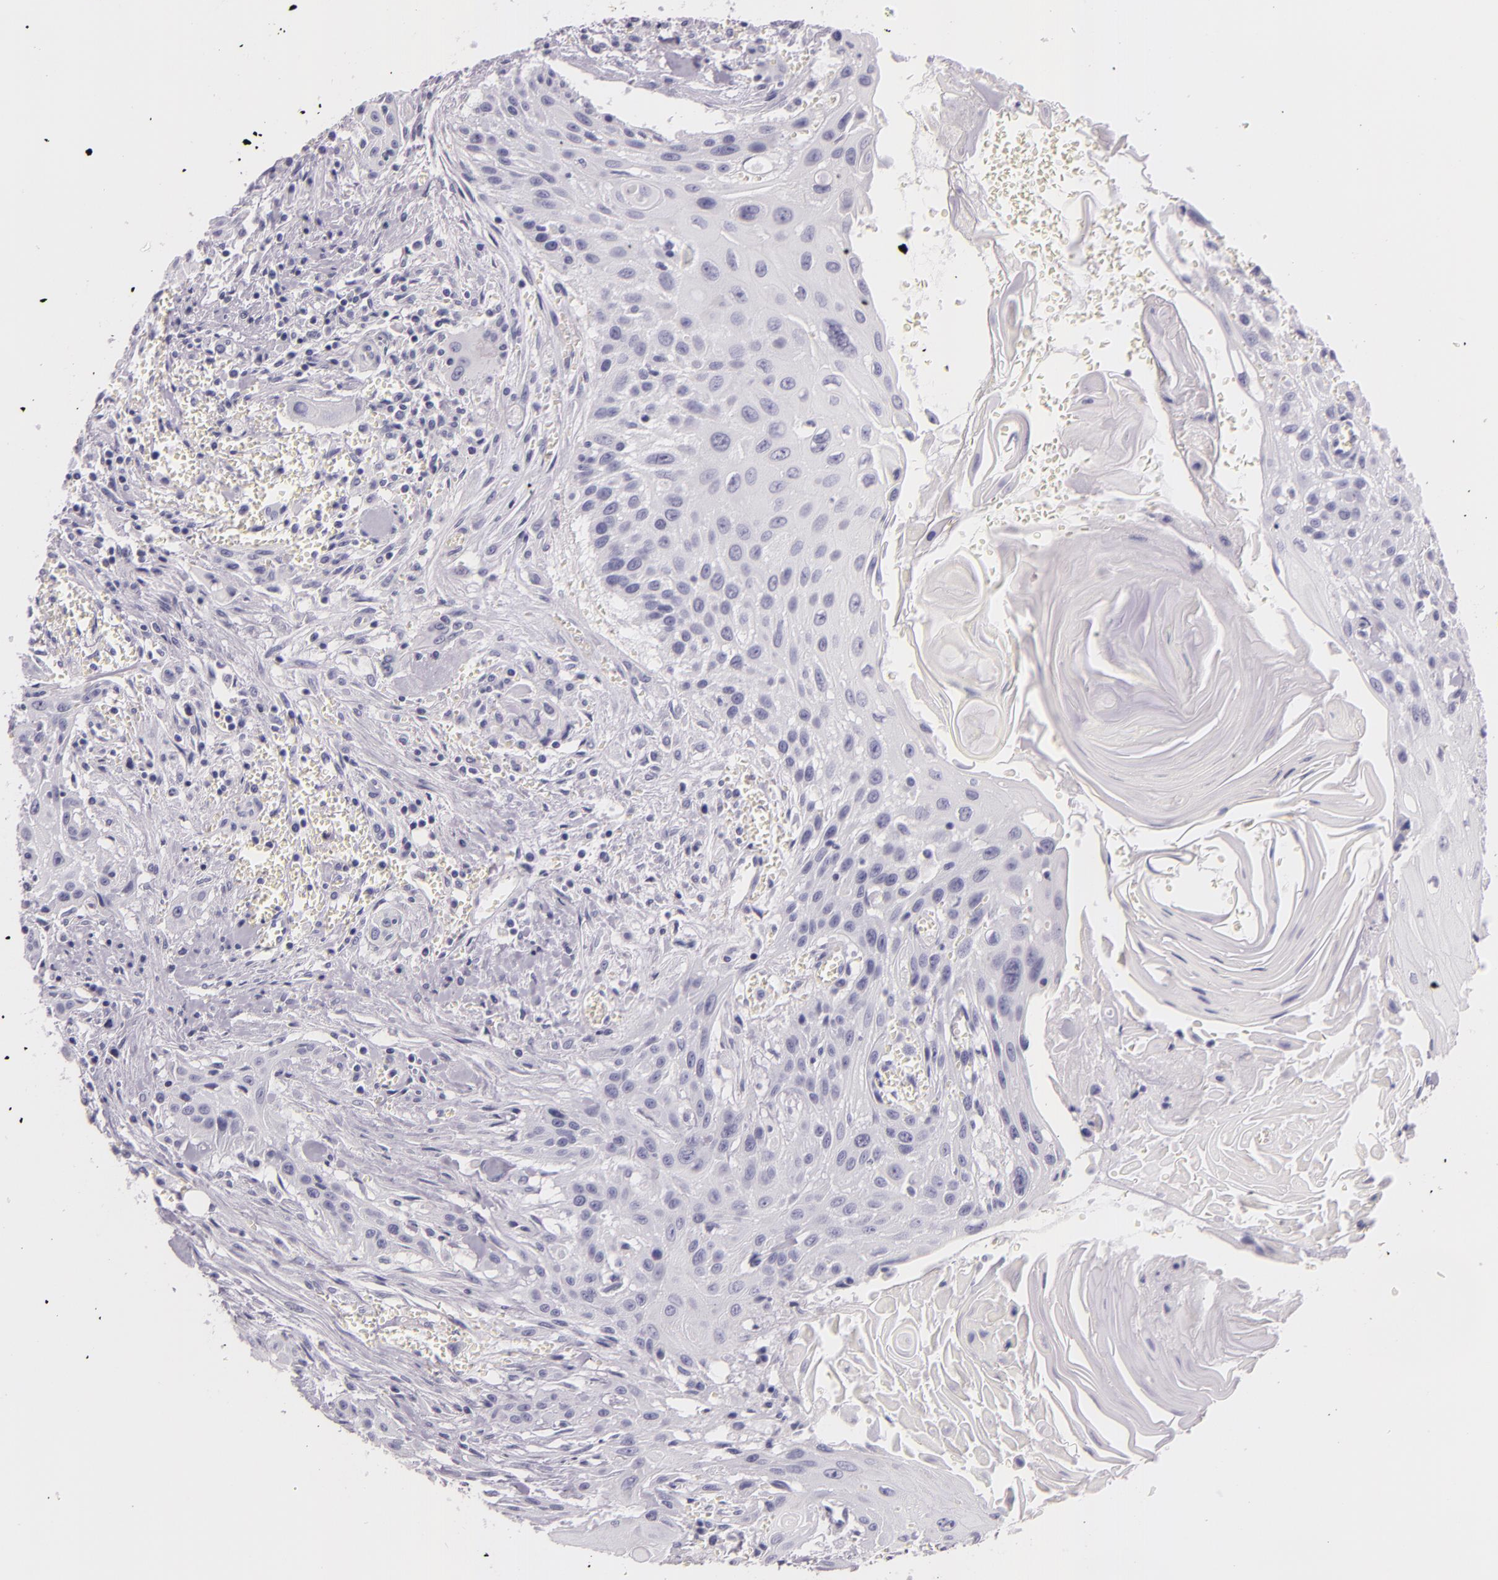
{"staining": {"intensity": "negative", "quantity": "none", "location": "none"}, "tissue": "head and neck cancer", "cell_type": "Tumor cells", "image_type": "cancer", "snomed": [{"axis": "morphology", "description": "Squamous cell carcinoma, NOS"}, {"axis": "morphology", "description": "Squamous cell carcinoma, metastatic, NOS"}, {"axis": "topography", "description": "Lymph node"}, {"axis": "topography", "description": "Salivary gland"}, {"axis": "topography", "description": "Head-Neck"}], "caption": "Immunohistochemistry (IHC) of head and neck metastatic squamous cell carcinoma shows no staining in tumor cells.", "gene": "DLG4", "patient": {"sex": "female", "age": 74}}